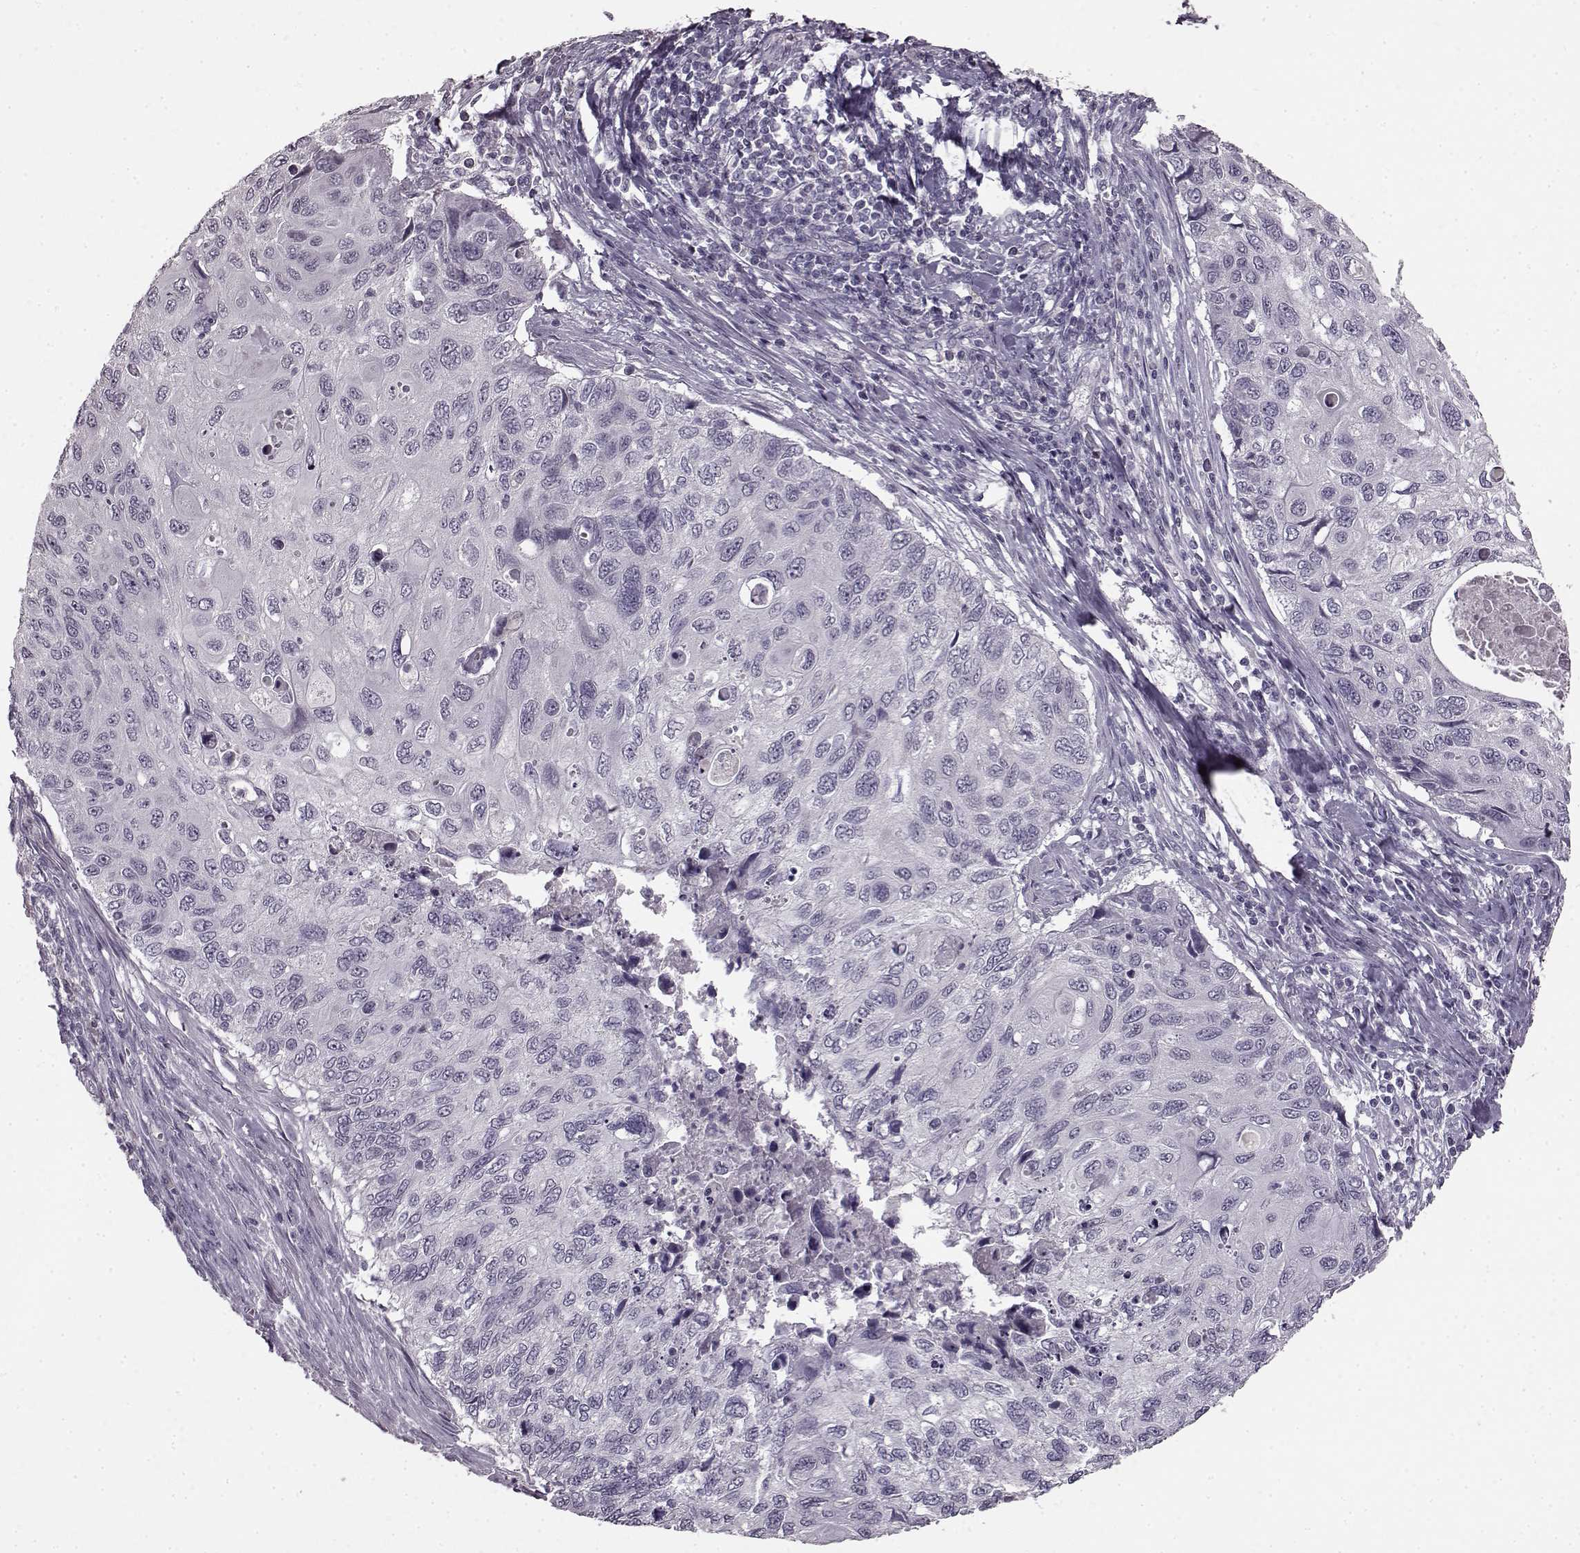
{"staining": {"intensity": "negative", "quantity": "none", "location": "none"}, "tissue": "cervical cancer", "cell_type": "Tumor cells", "image_type": "cancer", "snomed": [{"axis": "morphology", "description": "Squamous cell carcinoma, NOS"}, {"axis": "topography", "description": "Cervix"}], "caption": "An immunohistochemistry photomicrograph of cervical cancer is shown. There is no staining in tumor cells of cervical cancer. (DAB (3,3'-diaminobenzidine) immunohistochemistry (IHC), high magnification).", "gene": "LHB", "patient": {"sex": "female", "age": 70}}